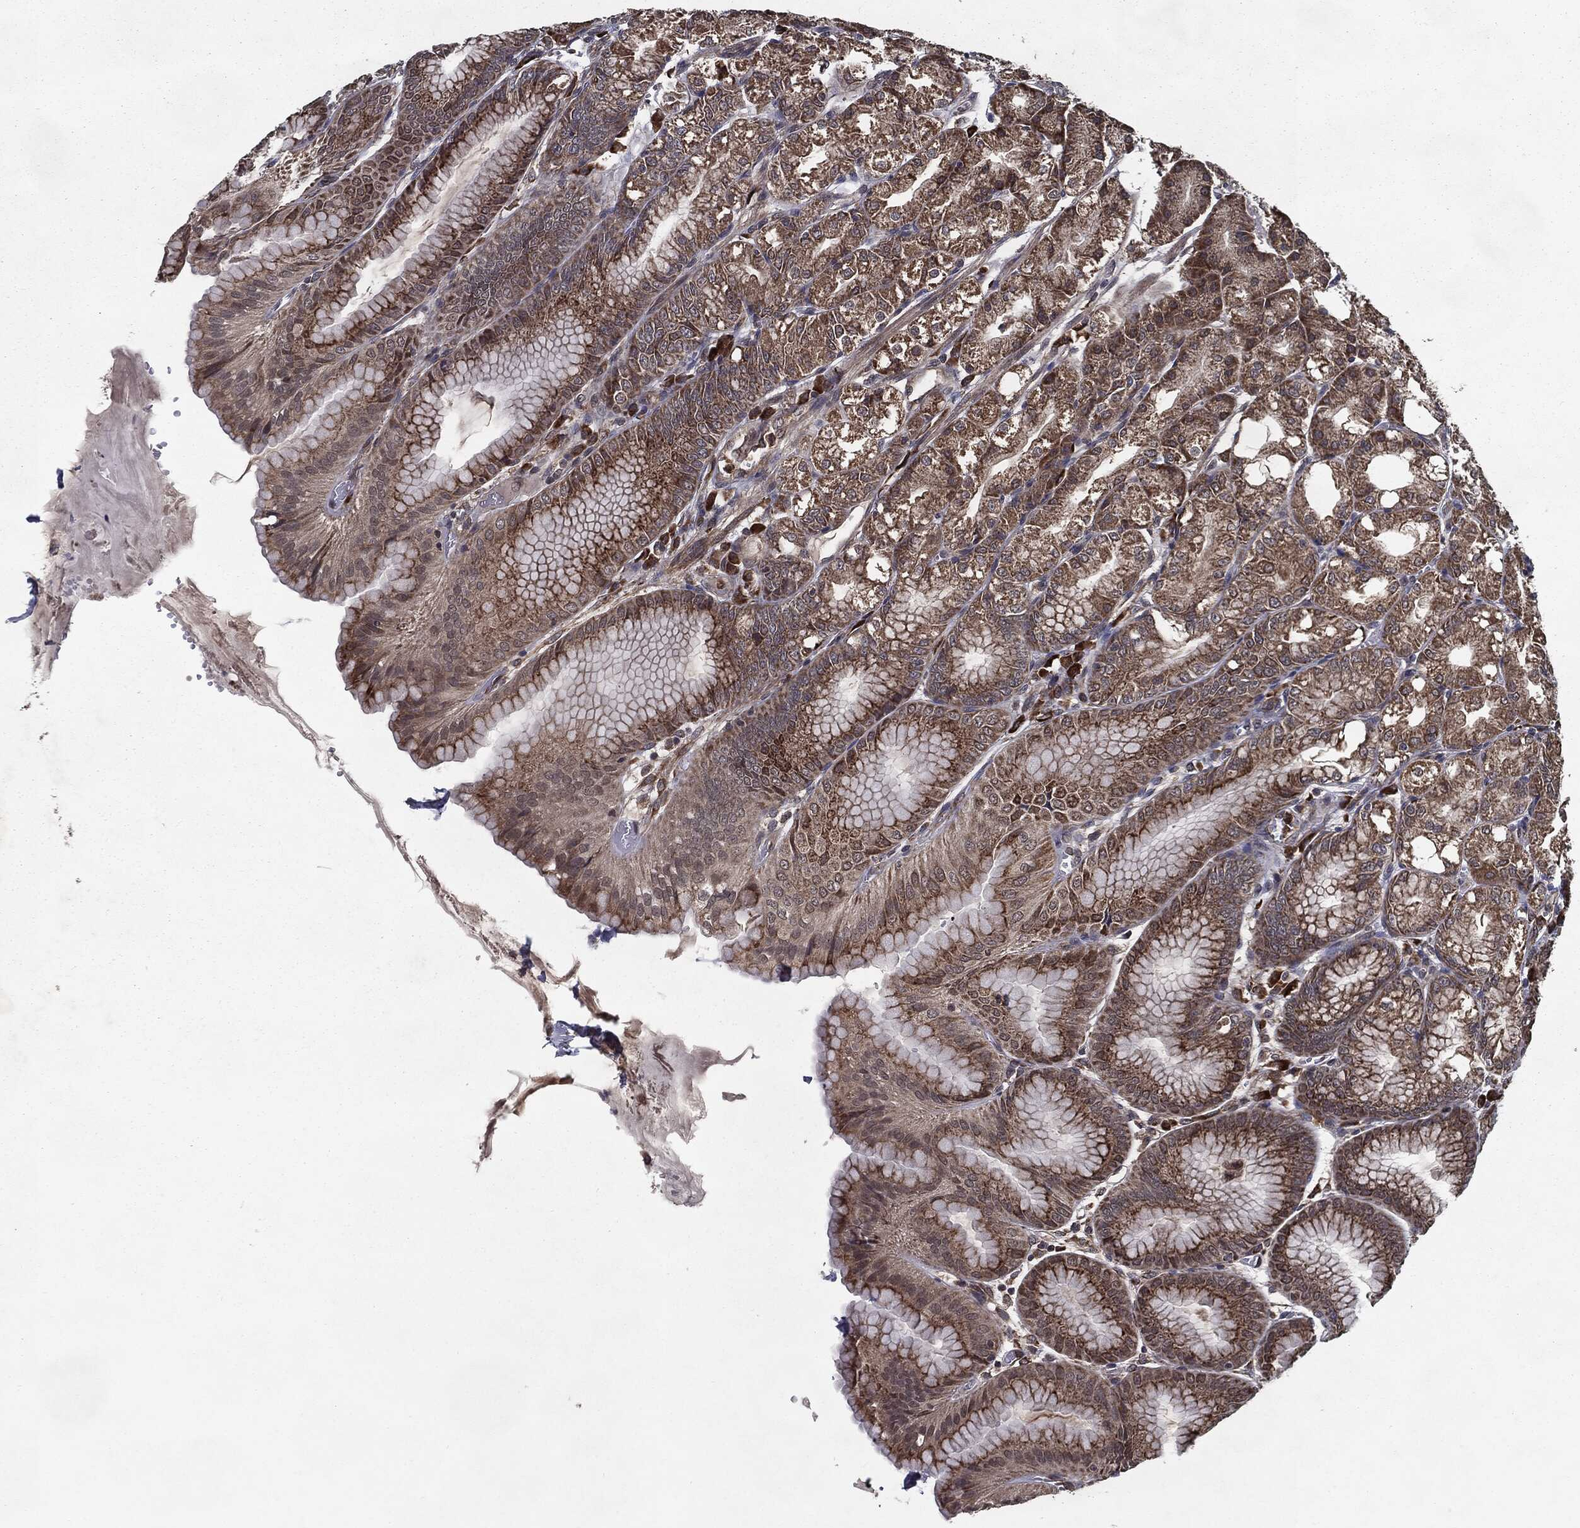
{"staining": {"intensity": "moderate", "quantity": ">75%", "location": "cytoplasmic/membranous"}, "tissue": "stomach", "cell_type": "Glandular cells", "image_type": "normal", "snomed": [{"axis": "morphology", "description": "Normal tissue, NOS"}, {"axis": "topography", "description": "Stomach"}], "caption": "Protein analysis of benign stomach reveals moderate cytoplasmic/membranous positivity in about >75% of glandular cells. The protein of interest is stained brown, and the nuclei are stained in blue (DAB IHC with brightfield microscopy, high magnification).", "gene": "HDAC5", "patient": {"sex": "male", "age": 71}}